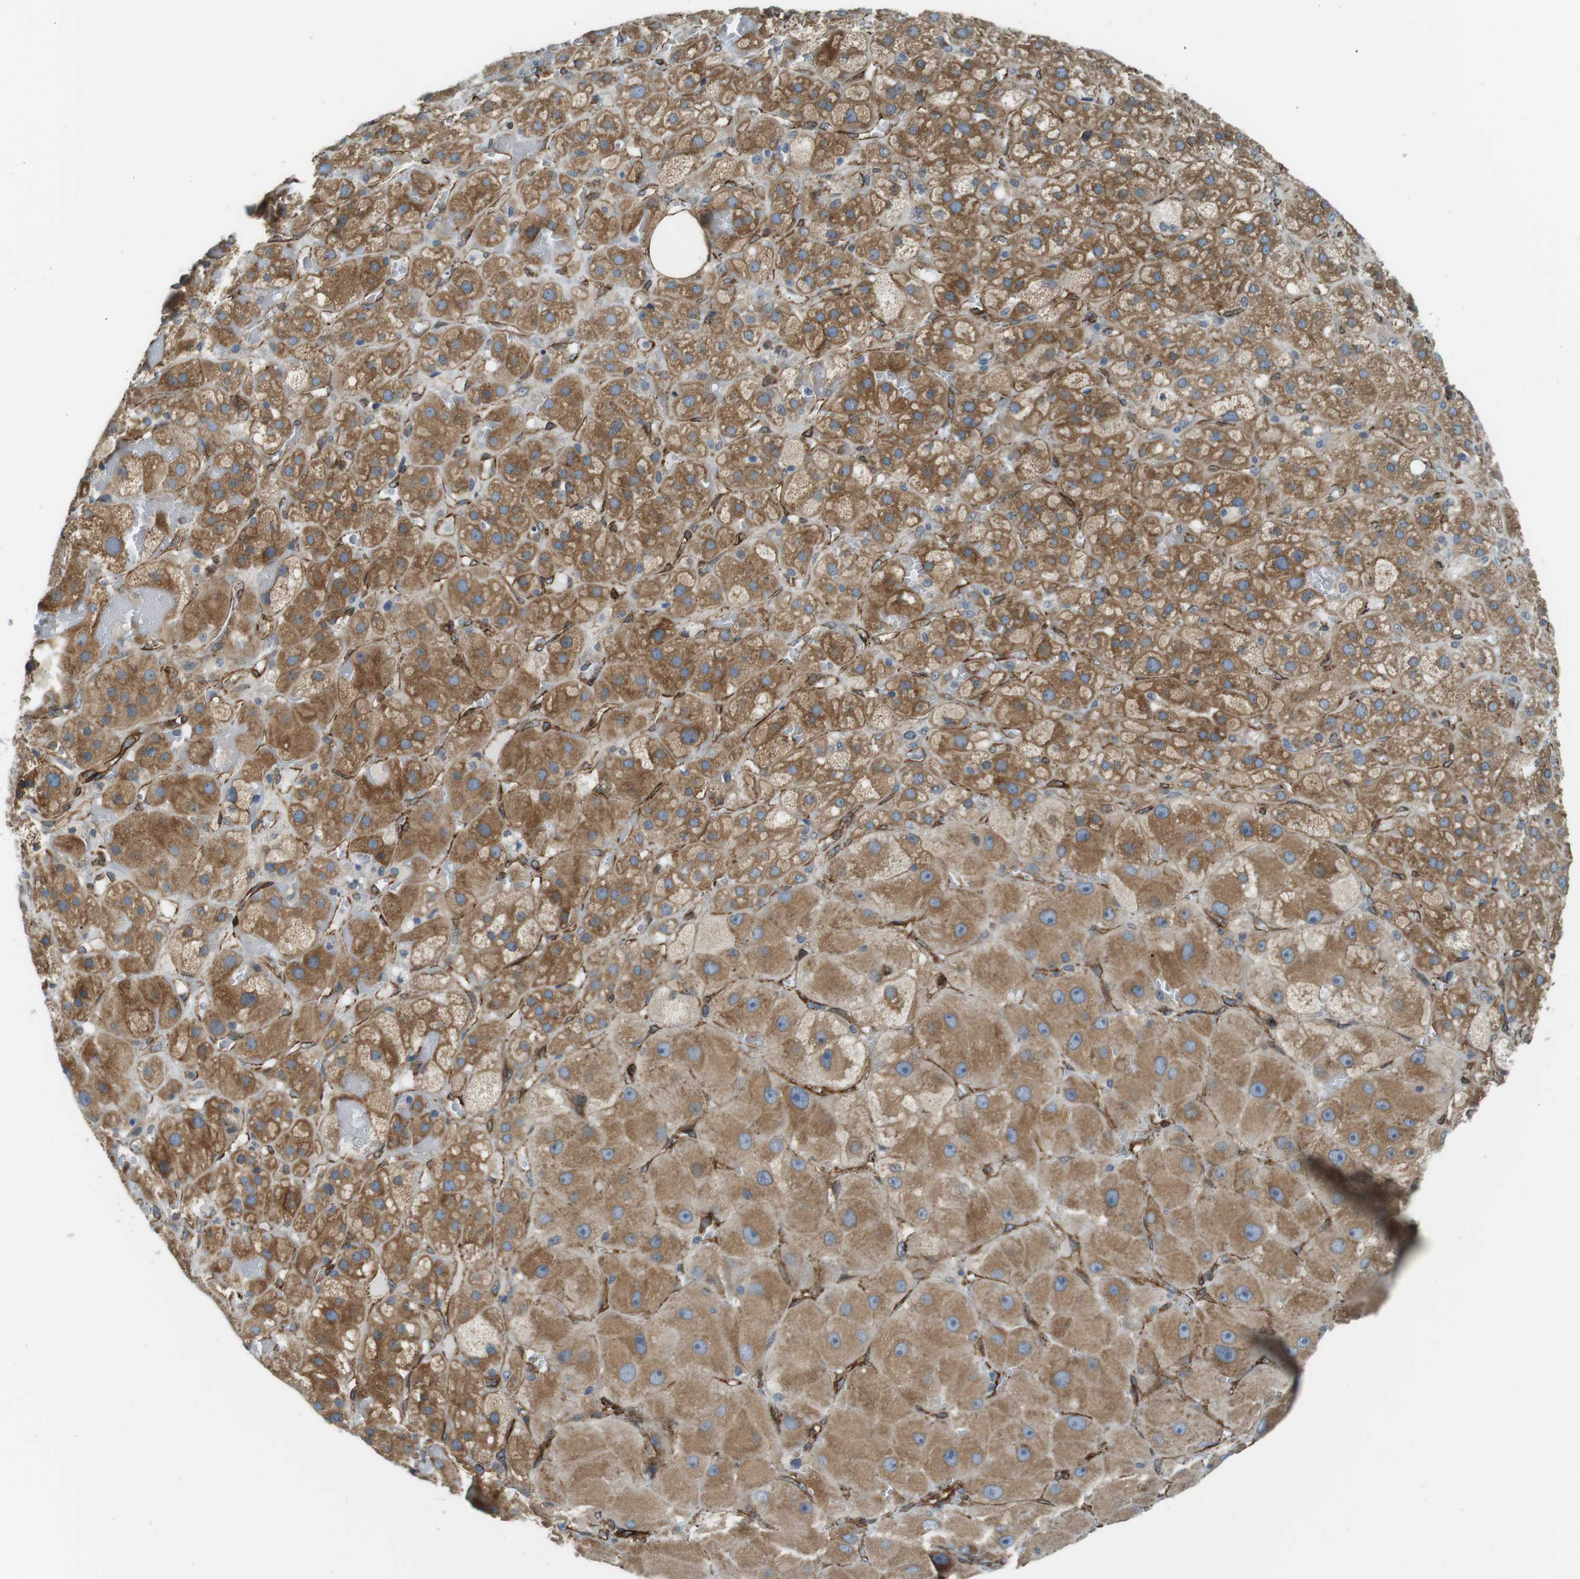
{"staining": {"intensity": "moderate", "quantity": ">75%", "location": "cytoplasmic/membranous"}, "tissue": "adrenal gland", "cell_type": "Glandular cells", "image_type": "normal", "snomed": [{"axis": "morphology", "description": "Normal tissue, NOS"}, {"axis": "topography", "description": "Adrenal gland"}], "caption": "Protein analysis of benign adrenal gland exhibits moderate cytoplasmic/membranous positivity in approximately >75% of glandular cells.", "gene": "ODR4", "patient": {"sex": "female", "age": 47}}